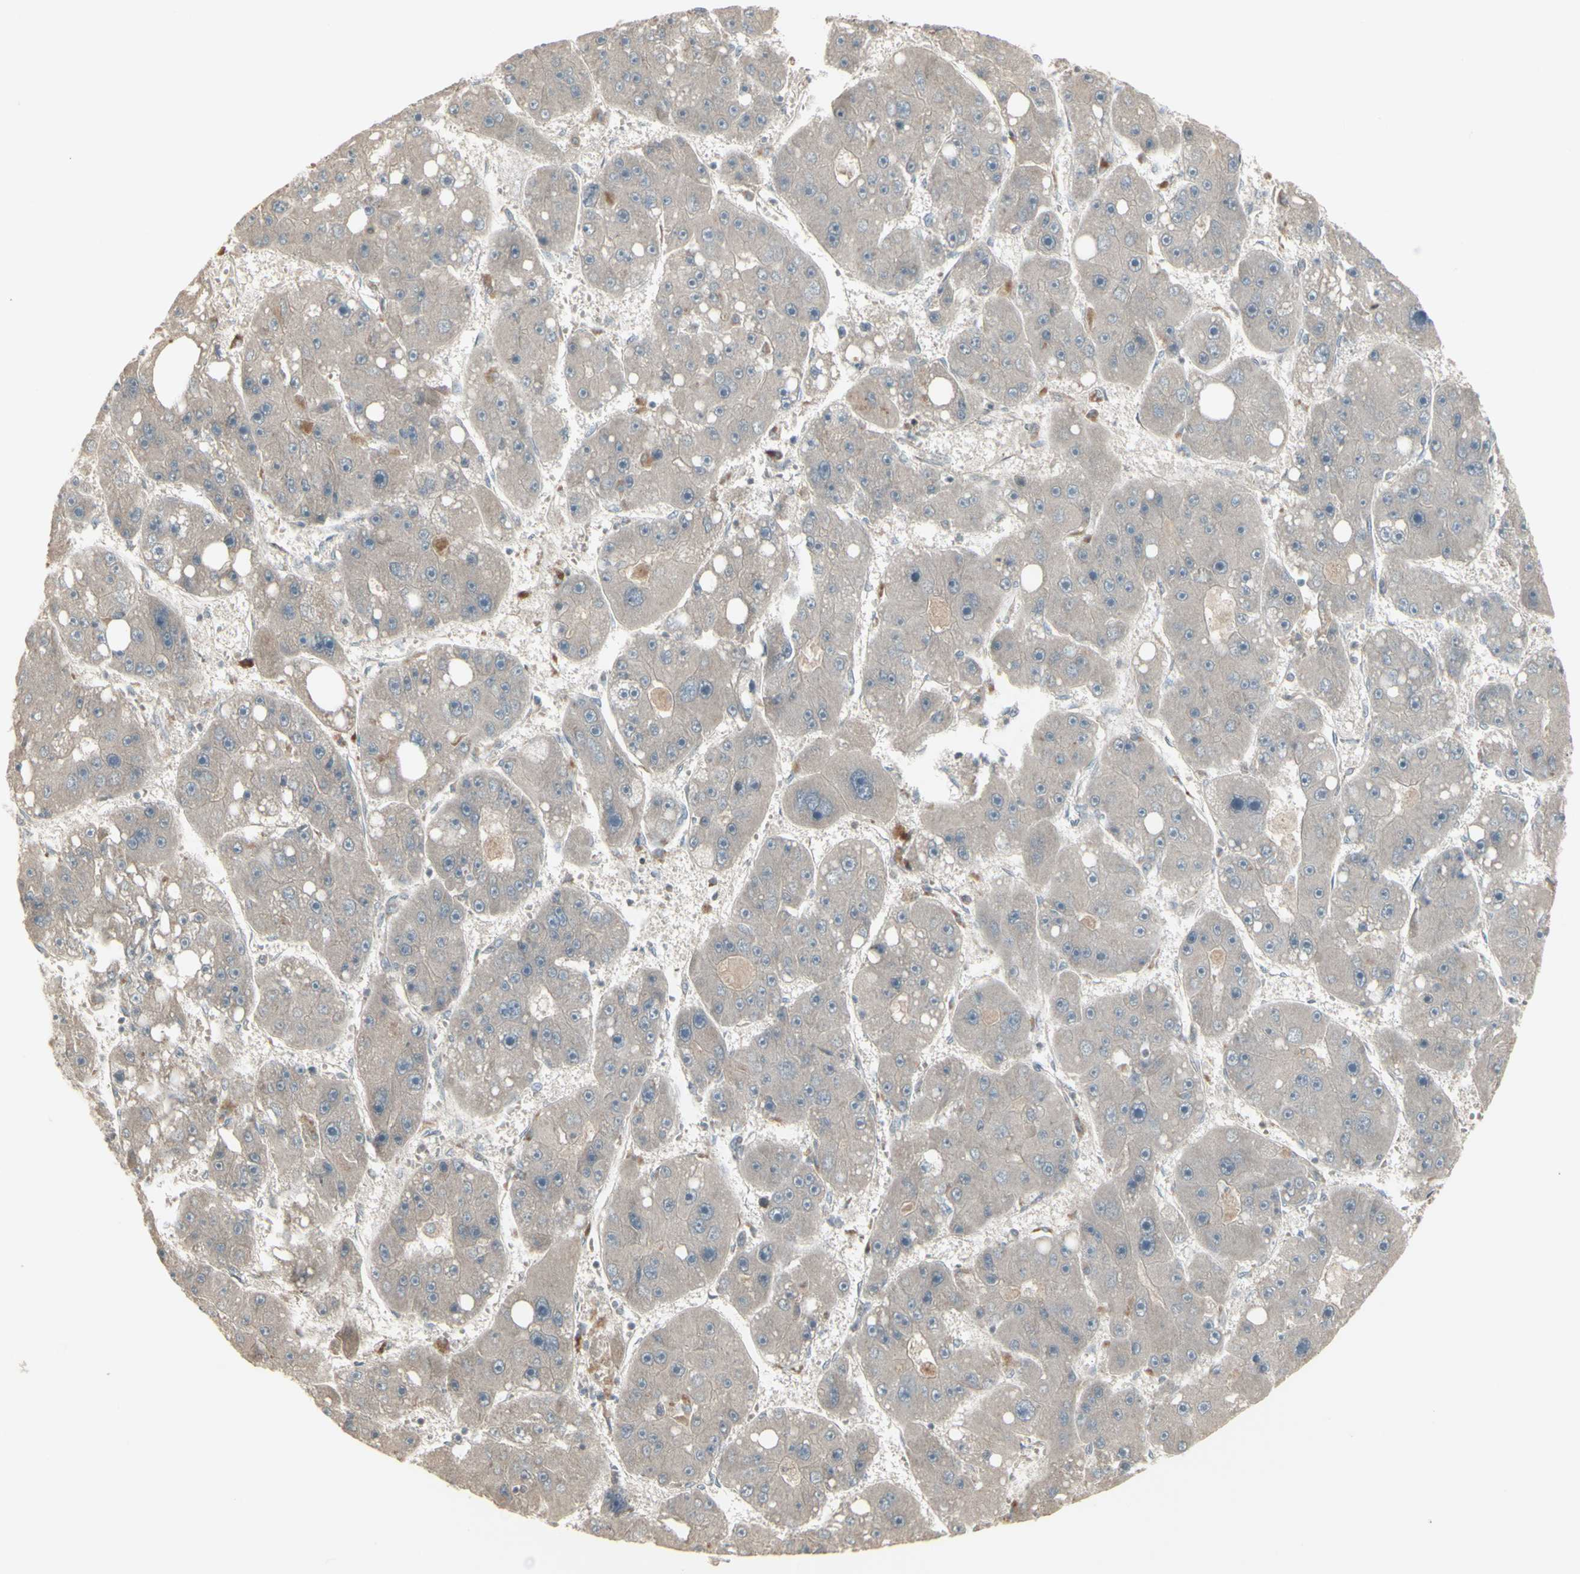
{"staining": {"intensity": "negative", "quantity": "none", "location": "none"}, "tissue": "liver cancer", "cell_type": "Tumor cells", "image_type": "cancer", "snomed": [{"axis": "morphology", "description": "Carcinoma, Hepatocellular, NOS"}, {"axis": "topography", "description": "Liver"}], "caption": "Liver cancer was stained to show a protein in brown. There is no significant expression in tumor cells.", "gene": "CSK", "patient": {"sex": "female", "age": 61}}